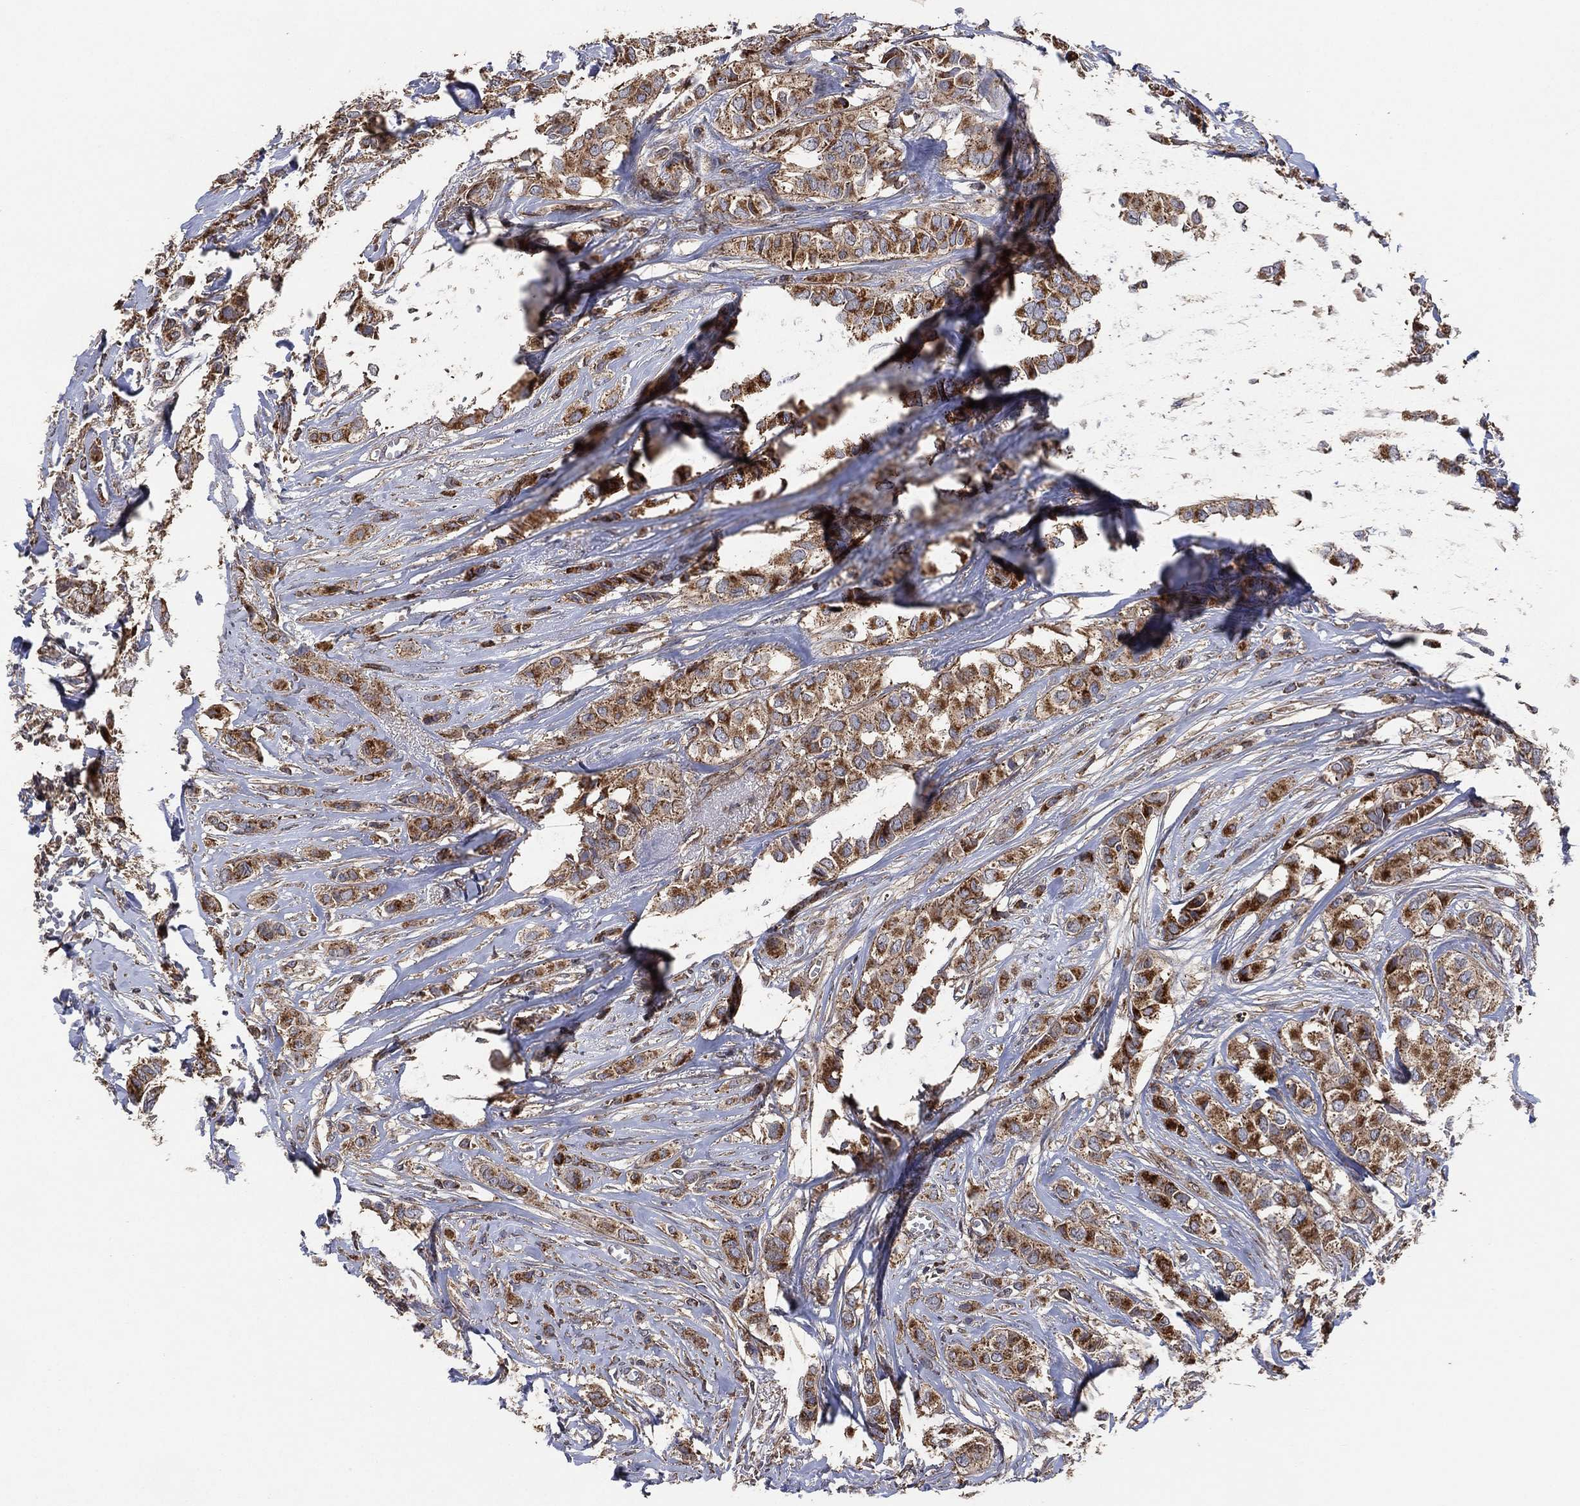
{"staining": {"intensity": "moderate", "quantity": ">75%", "location": "cytoplasmic/membranous"}, "tissue": "breast cancer", "cell_type": "Tumor cells", "image_type": "cancer", "snomed": [{"axis": "morphology", "description": "Duct carcinoma"}, {"axis": "topography", "description": "Breast"}], "caption": "About >75% of tumor cells in human breast intraductal carcinoma exhibit moderate cytoplasmic/membranous protein staining as visualized by brown immunohistochemical staining.", "gene": "LIMD1", "patient": {"sex": "female", "age": 85}}